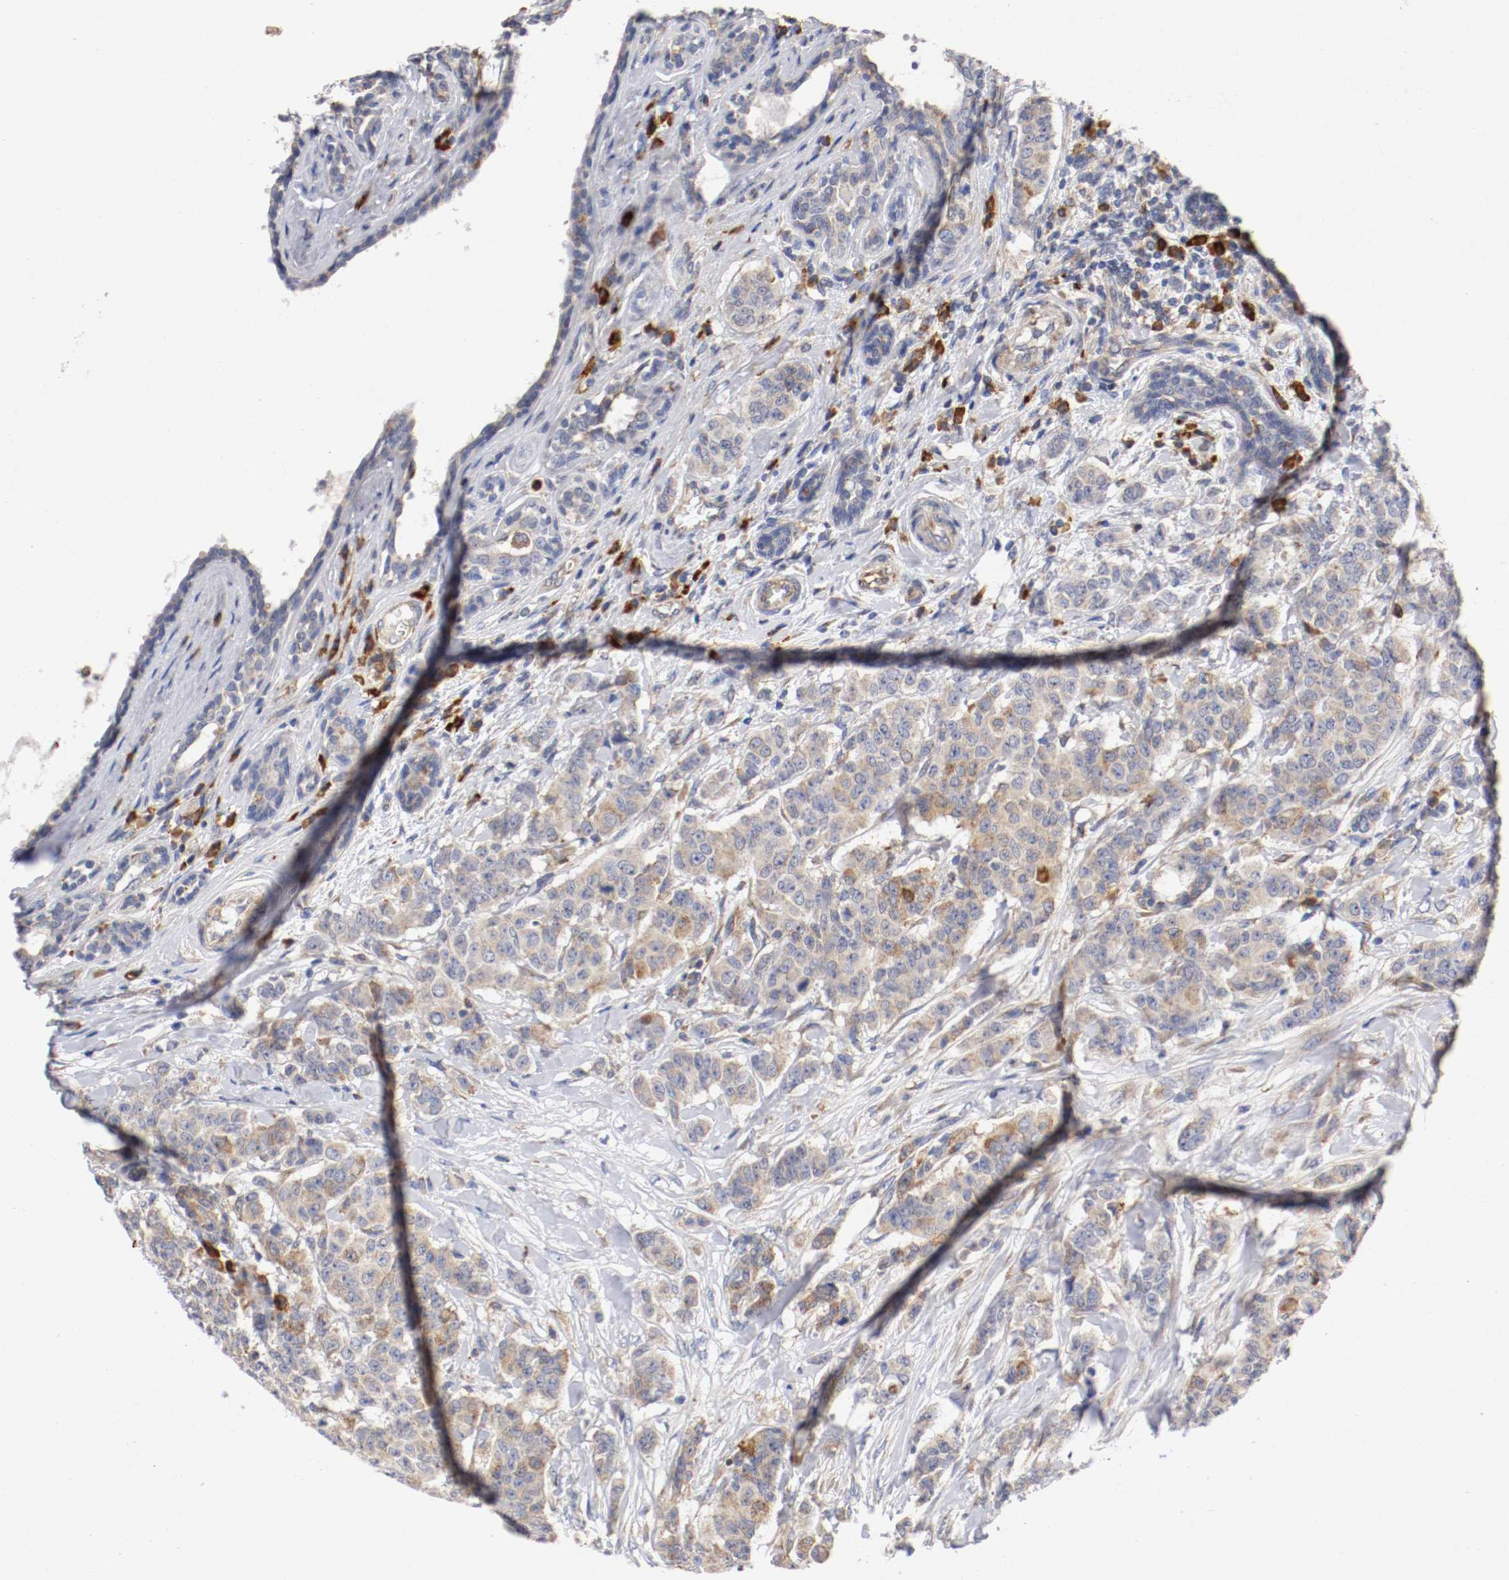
{"staining": {"intensity": "moderate", "quantity": "25%-75%", "location": "cytoplasmic/membranous"}, "tissue": "breast cancer", "cell_type": "Tumor cells", "image_type": "cancer", "snomed": [{"axis": "morphology", "description": "Duct carcinoma"}, {"axis": "topography", "description": "Breast"}], "caption": "Moderate cytoplasmic/membranous protein expression is present in approximately 25%-75% of tumor cells in invasive ductal carcinoma (breast). (DAB IHC with brightfield microscopy, high magnification).", "gene": "TRAF2", "patient": {"sex": "female", "age": 40}}